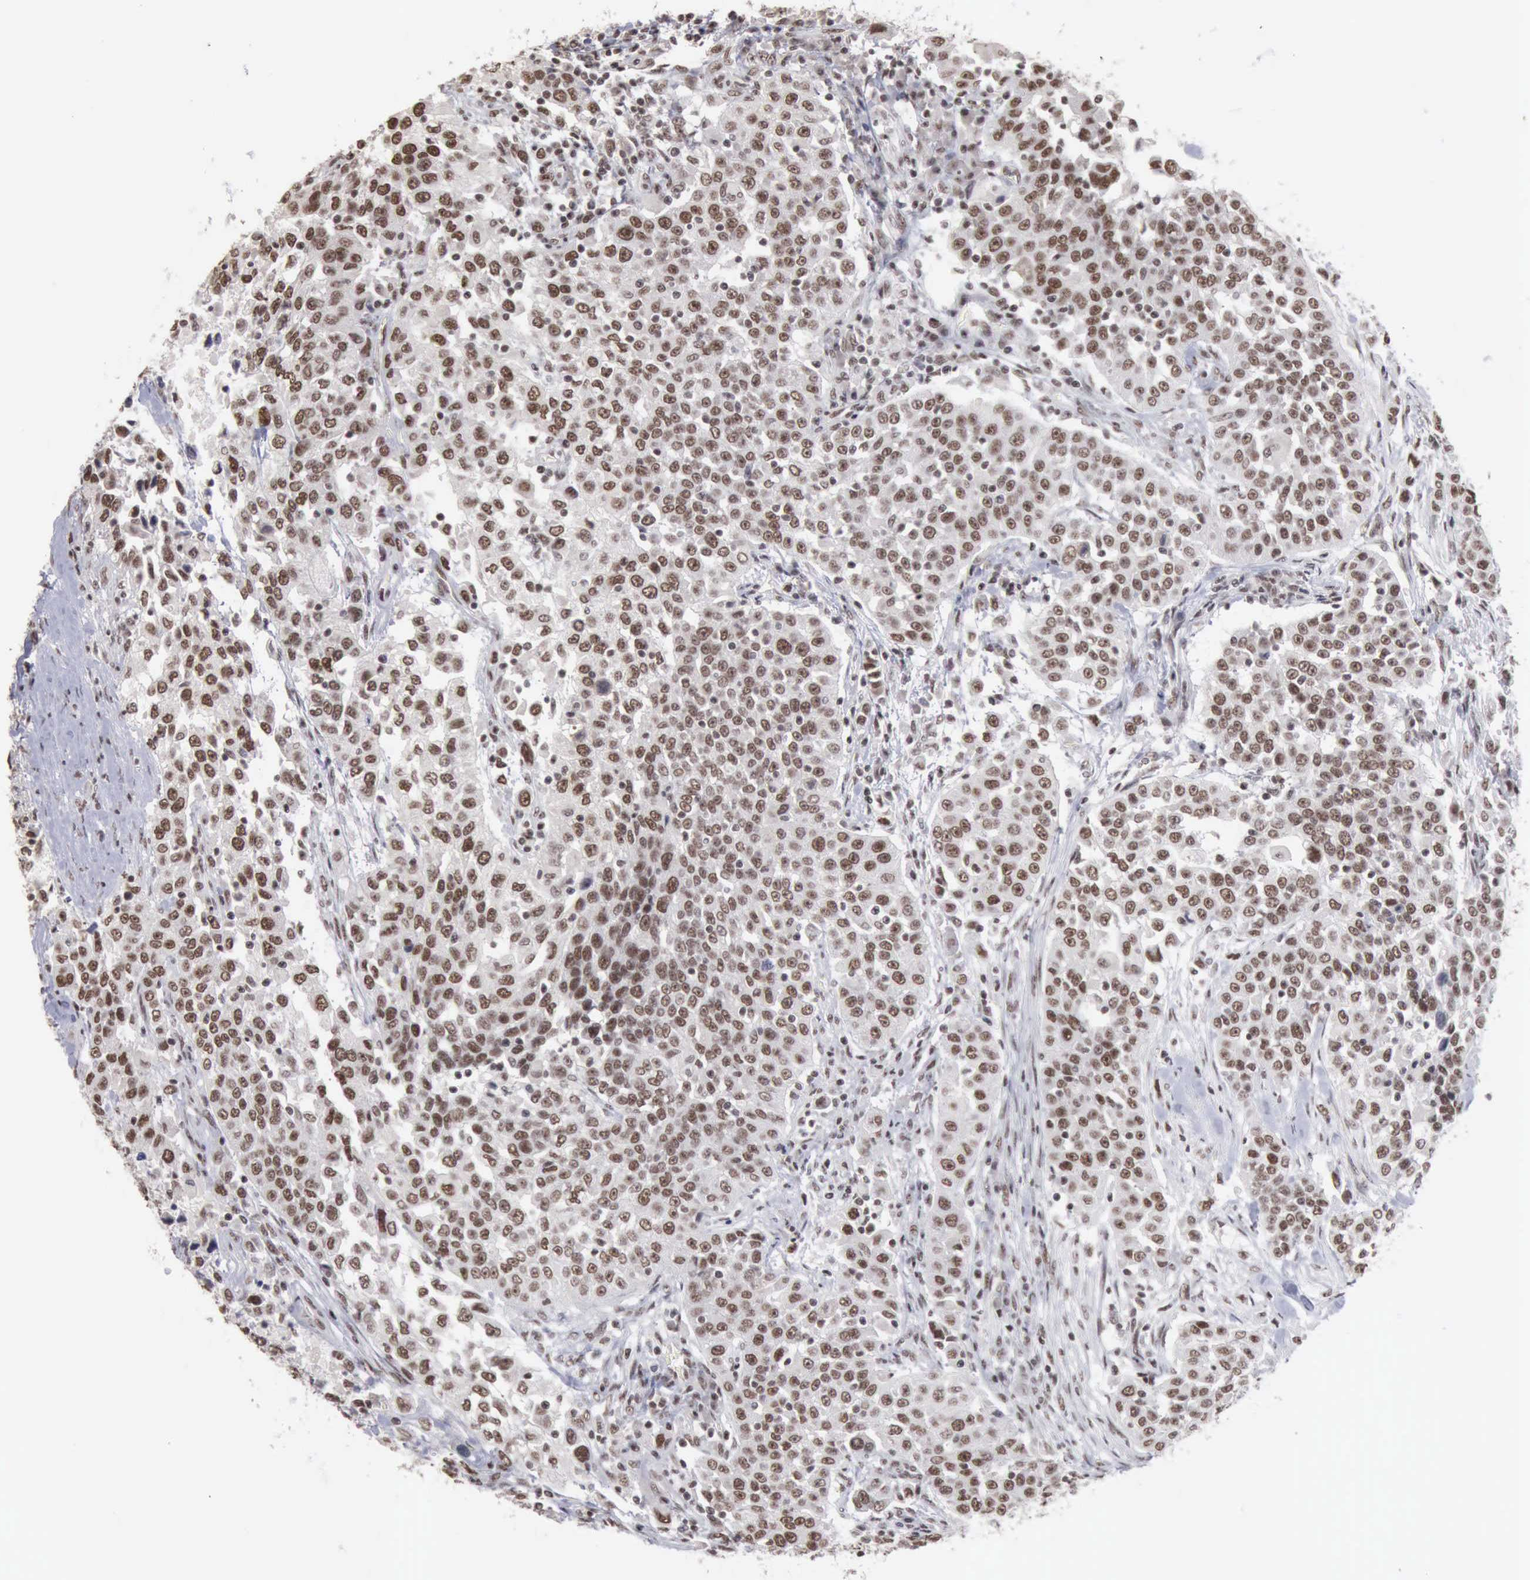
{"staining": {"intensity": "moderate", "quantity": ">75%", "location": "nuclear"}, "tissue": "urothelial cancer", "cell_type": "Tumor cells", "image_type": "cancer", "snomed": [{"axis": "morphology", "description": "Urothelial carcinoma, High grade"}, {"axis": "topography", "description": "Urinary bladder"}], "caption": "High-magnification brightfield microscopy of urothelial cancer stained with DAB (brown) and counterstained with hematoxylin (blue). tumor cells exhibit moderate nuclear staining is seen in approximately>75% of cells.", "gene": "TAF1", "patient": {"sex": "female", "age": 80}}